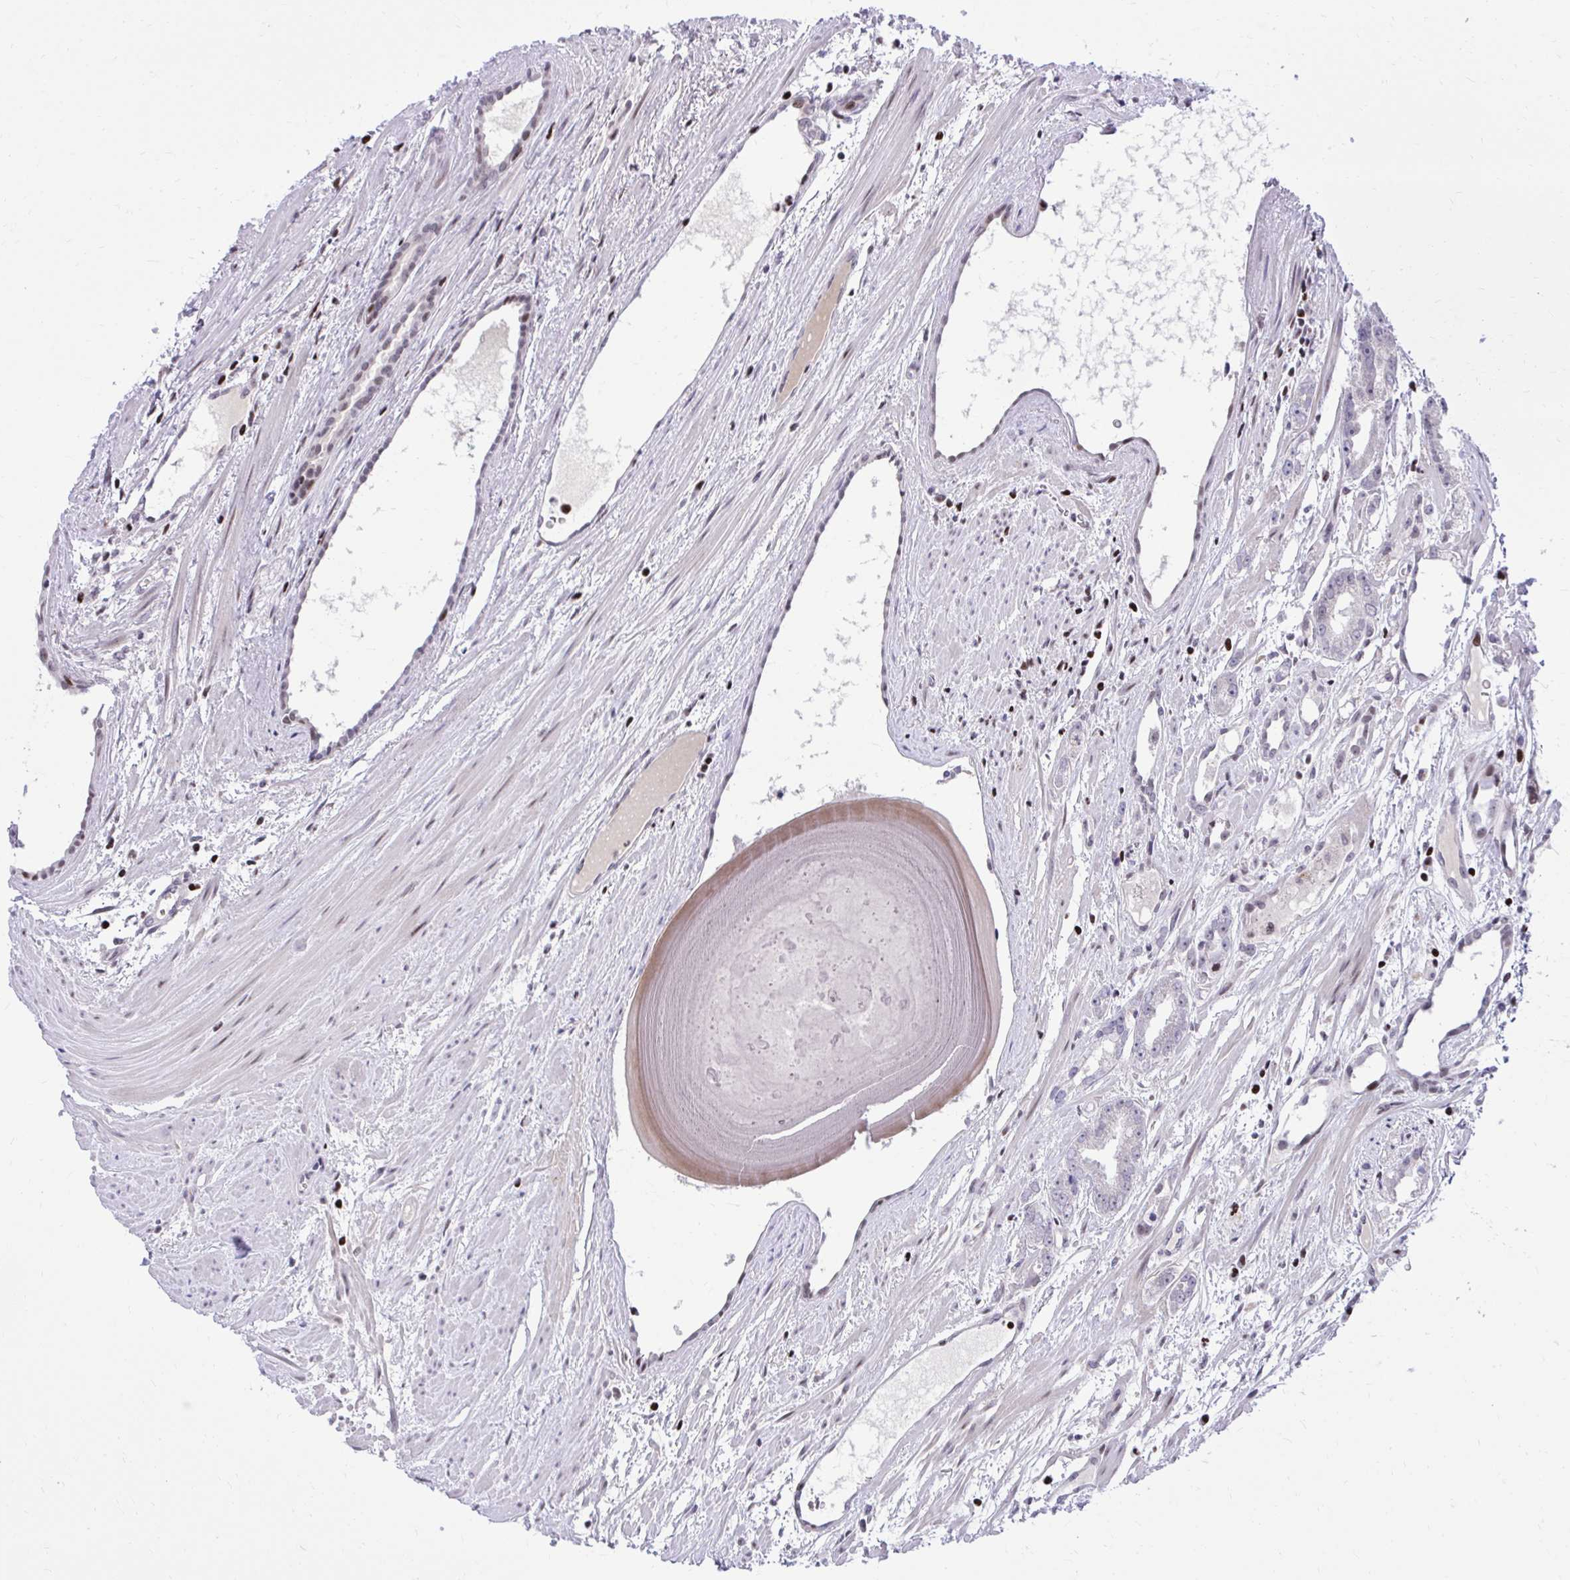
{"staining": {"intensity": "moderate", "quantity": "<25%", "location": "nuclear"}, "tissue": "prostate cancer", "cell_type": "Tumor cells", "image_type": "cancer", "snomed": [{"axis": "morphology", "description": "Adenocarcinoma, High grade"}, {"axis": "topography", "description": "Prostate"}], "caption": "Protein staining by immunohistochemistry (IHC) demonstrates moderate nuclear staining in about <25% of tumor cells in prostate cancer.", "gene": "C14orf39", "patient": {"sex": "male", "age": 68}}